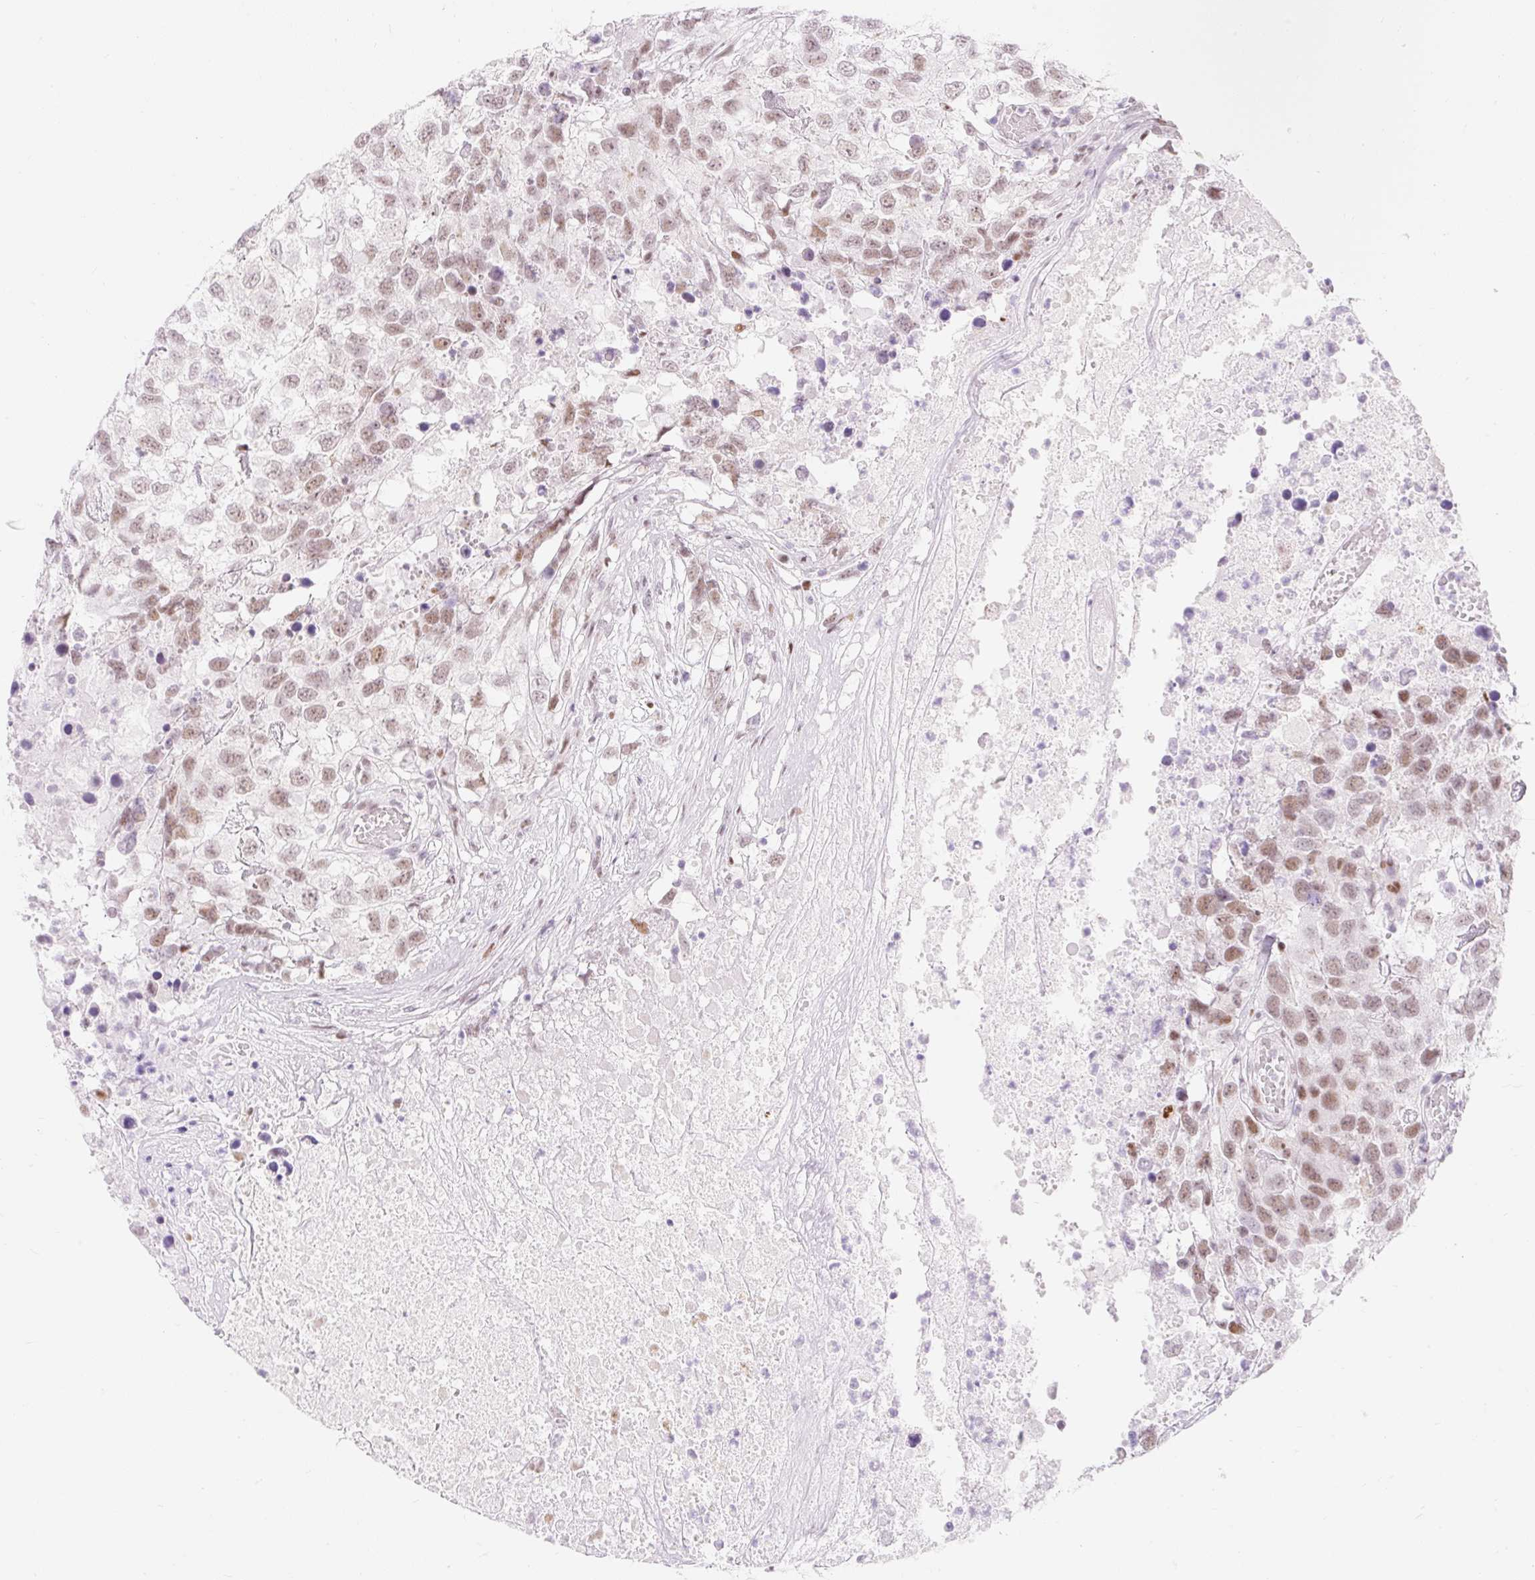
{"staining": {"intensity": "moderate", "quantity": ">75%", "location": "nuclear"}, "tissue": "testis cancer", "cell_type": "Tumor cells", "image_type": "cancer", "snomed": [{"axis": "morphology", "description": "Carcinoma, Embryonal, NOS"}, {"axis": "topography", "description": "Testis"}], "caption": "Human testis cancer stained with a brown dye exhibits moderate nuclear positive positivity in about >75% of tumor cells.", "gene": "H2BW1", "patient": {"sex": "male", "age": 83}}